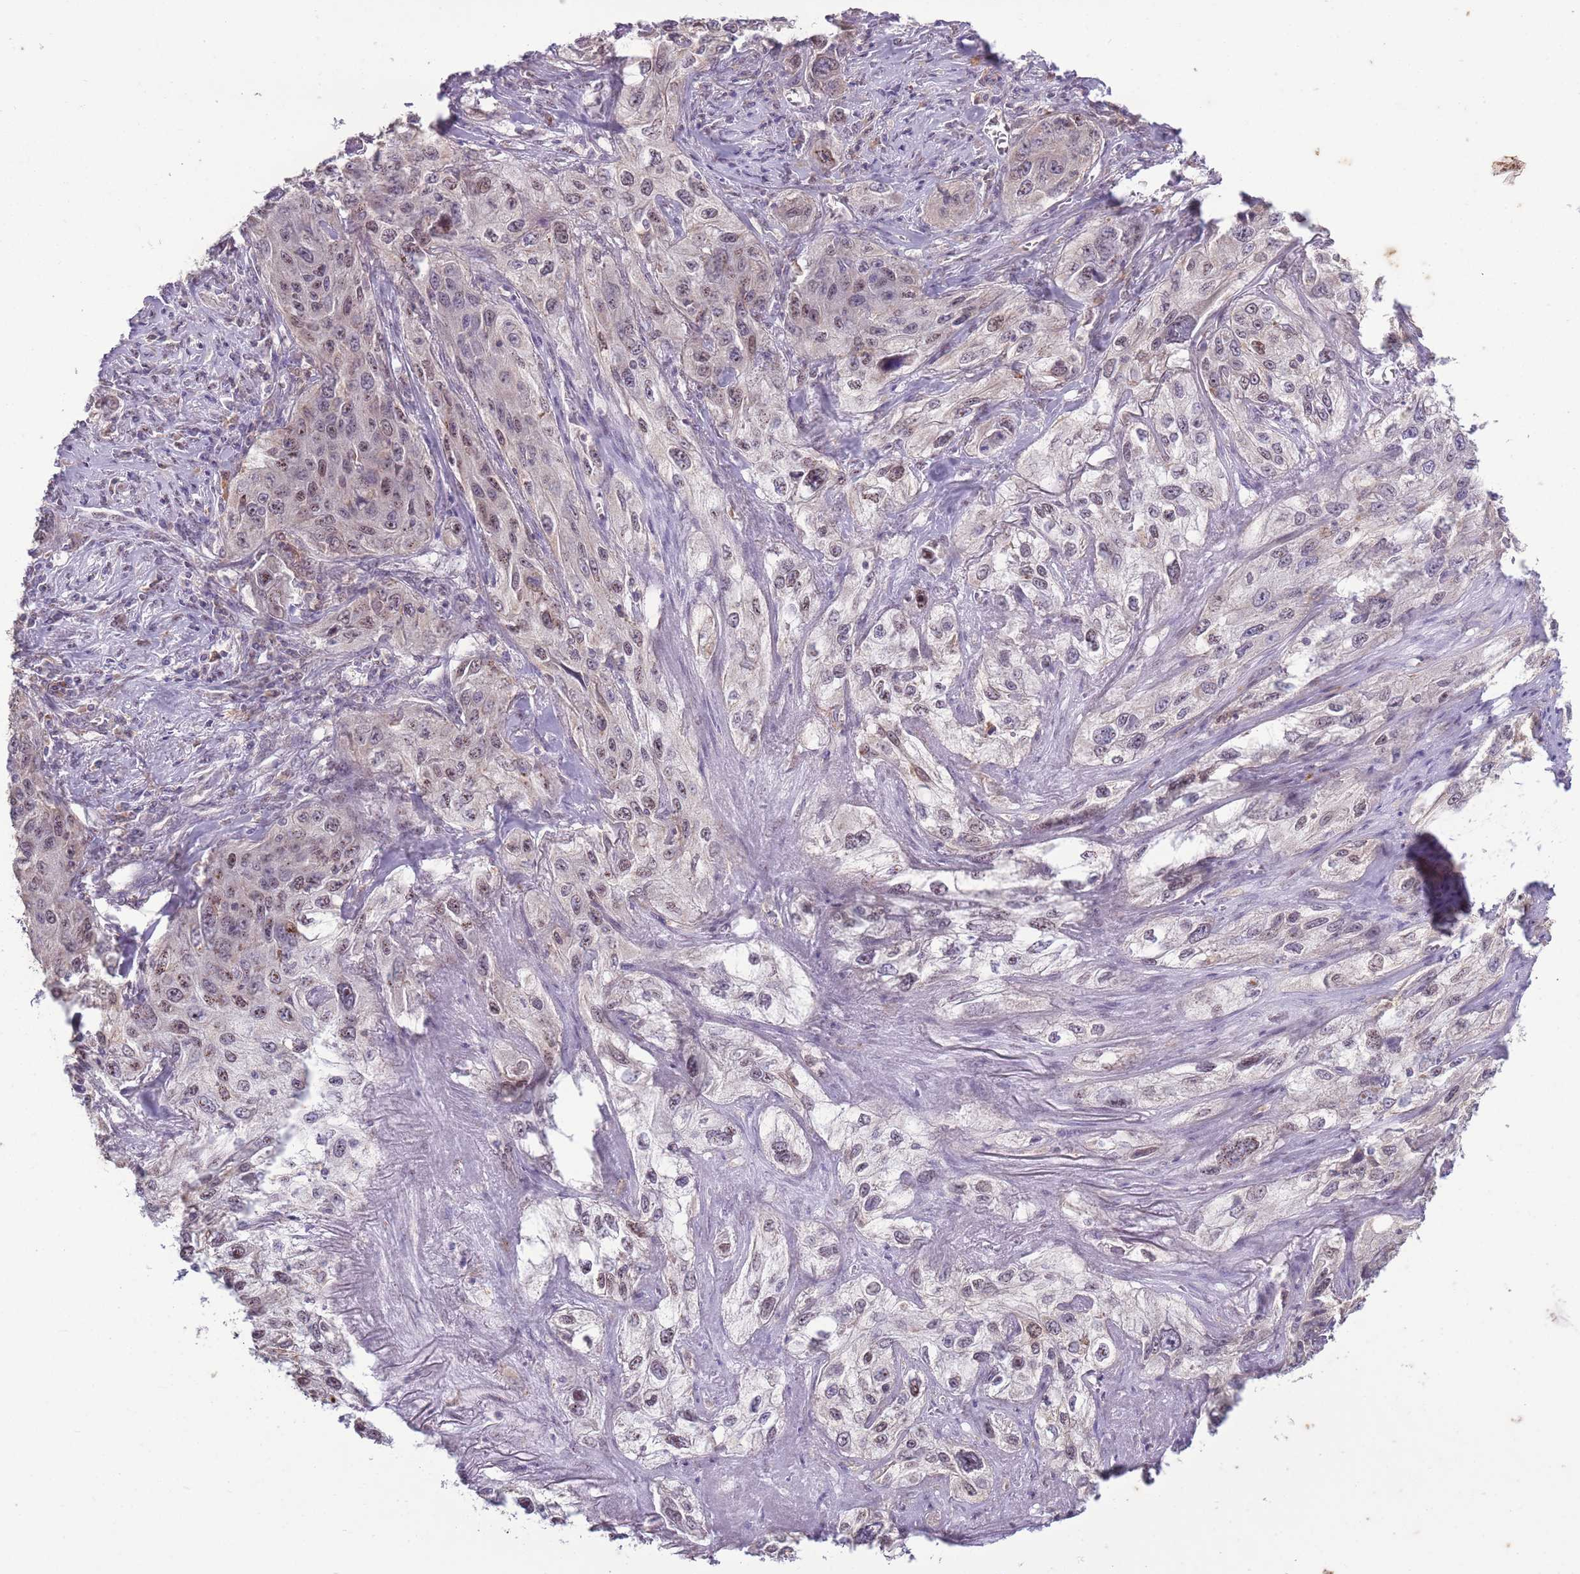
{"staining": {"intensity": "weak", "quantity": "25%-75%", "location": "nuclear"}, "tissue": "lung cancer", "cell_type": "Tumor cells", "image_type": "cancer", "snomed": [{"axis": "morphology", "description": "Squamous cell carcinoma, NOS"}, {"axis": "topography", "description": "Lung"}], "caption": "Immunohistochemistry staining of lung cancer (squamous cell carcinoma), which displays low levels of weak nuclear expression in approximately 25%-75% of tumor cells indicating weak nuclear protein positivity. The staining was performed using DAB (3,3'-diaminobenzidine) (brown) for protein detection and nuclei were counterstained in hematoxylin (blue).", "gene": "CAPN9", "patient": {"sex": "female", "age": 69}}